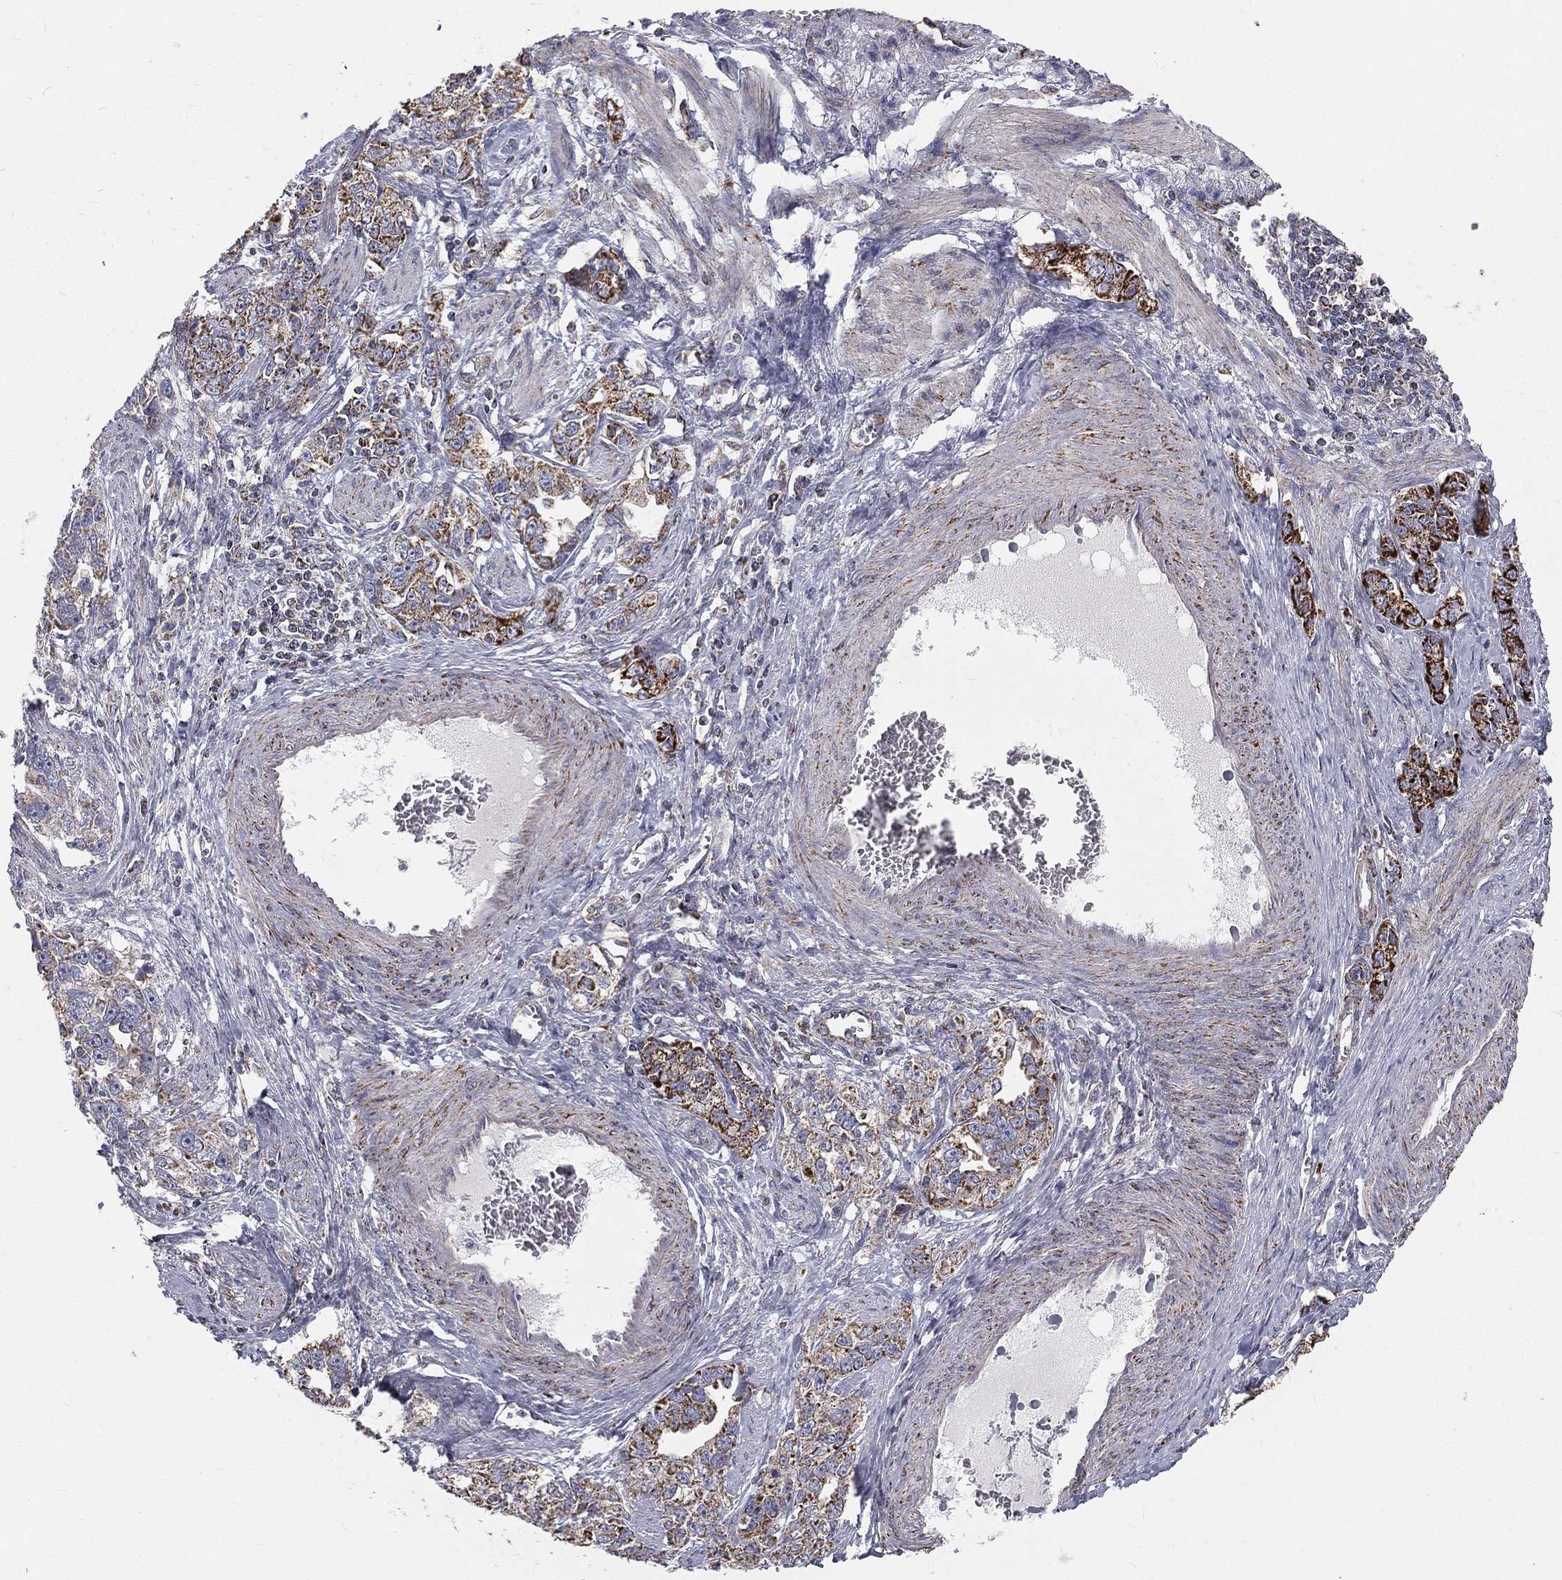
{"staining": {"intensity": "strong", "quantity": "<25%", "location": "cytoplasmic/membranous"}, "tissue": "ovarian cancer", "cell_type": "Tumor cells", "image_type": "cancer", "snomed": [{"axis": "morphology", "description": "Cystadenocarcinoma, serous, NOS"}, {"axis": "topography", "description": "Ovary"}], "caption": "Immunohistochemical staining of human serous cystadenocarcinoma (ovarian) exhibits medium levels of strong cytoplasmic/membranous protein positivity in approximately <25% of tumor cells.", "gene": "HADH", "patient": {"sex": "female", "age": 51}}